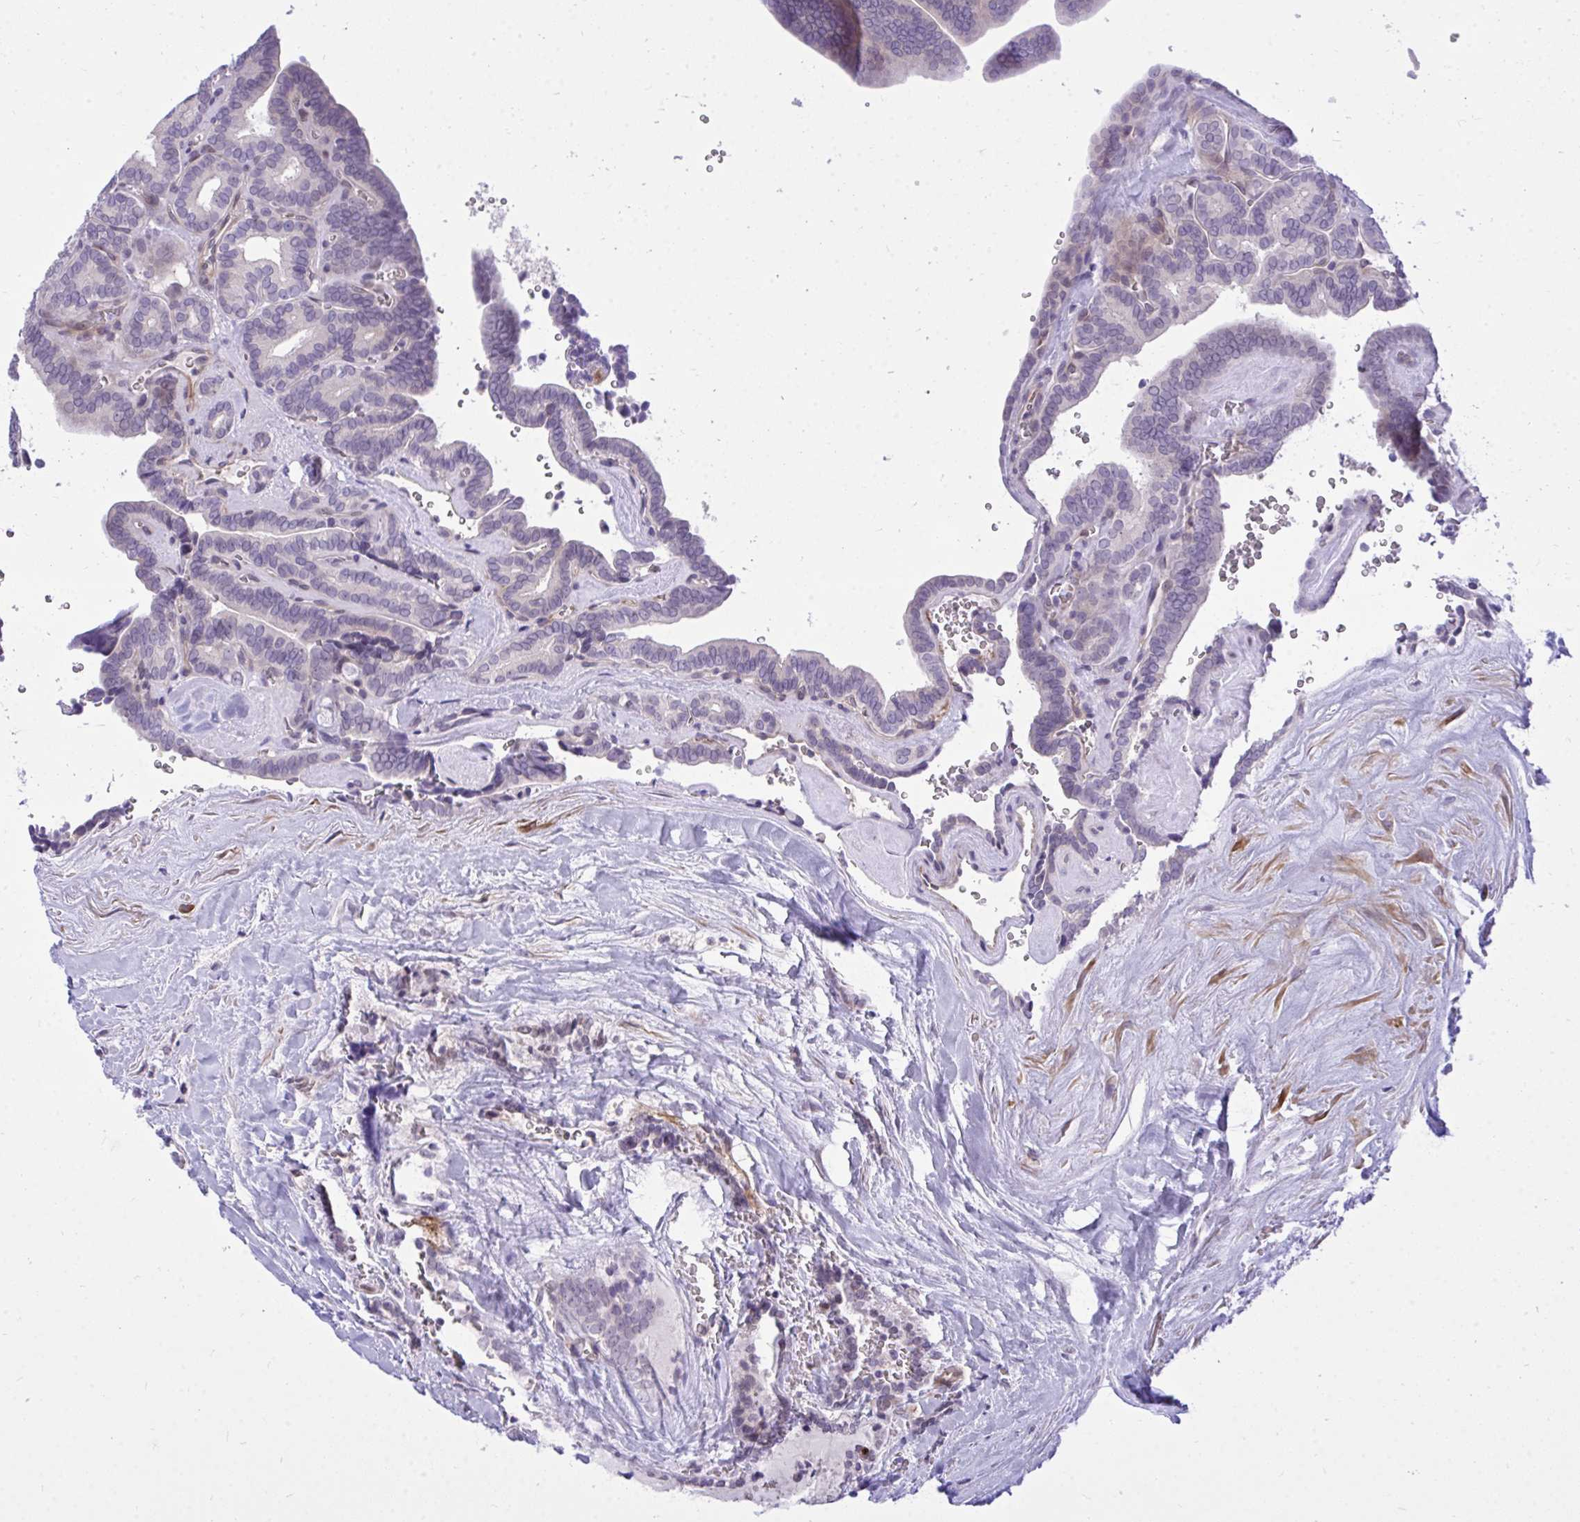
{"staining": {"intensity": "negative", "quantity": "none", "location": "none"}, "tissue": "thyroid cancer", "cell_type": "Tumor cells", "image_type": "cancer", "snomed": [{"axis": "morphology", "description": "Papillary adenocarcinoma, NOS"}, {"axis": "topography", "description": "Thyroid gland"}], "caption": "Papillary adenocarcinoma (thyroid) was stained to show a protein in brown. There is no significant expression in tumor cells.", "gene": "HMBOX1", "patient": {"sex": "female", "age": 21}}